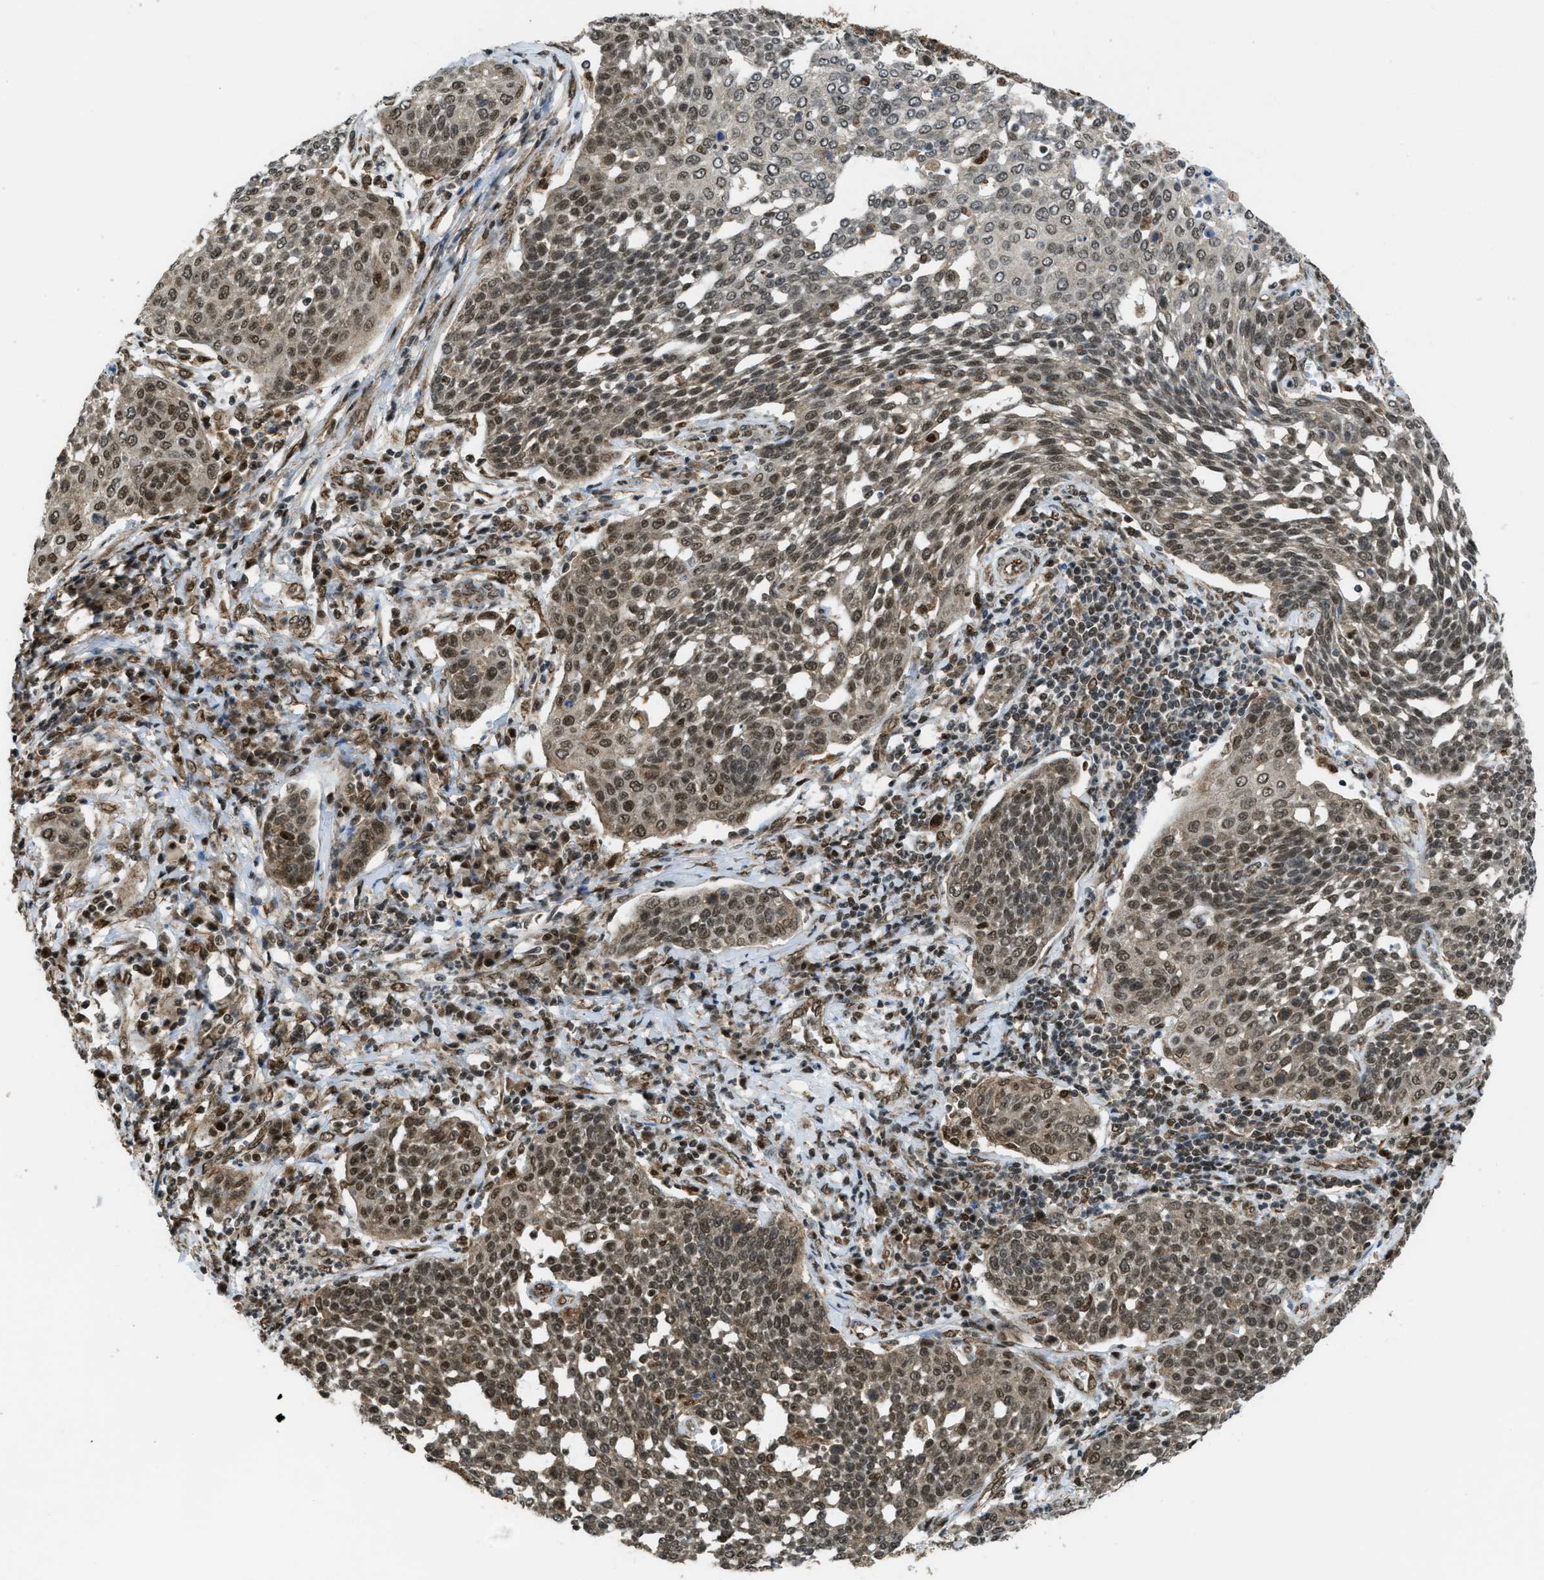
{"staining": {"intensity": "moderate", "quantity": ">75%", "location": "cytoplasmic/membranous,nuclear"}, "tissue": "cervical cancer", "cell_type": "Tumor cells", "image_type": "cancer", "snomed": [{"axis": "morphology", "description": "Squamous cell carcinoma, NOS"}, {"axis": "topography", "description": "Cervix"}], "caption": "An image of squamous cell carcinoma (cervical) stained for a protein displays moderate cytoplasmic/membranous and nuclear brown staining in tumor cells.", "gene": "TNPO1", "patient": {"sex": "female", "age": 34}}